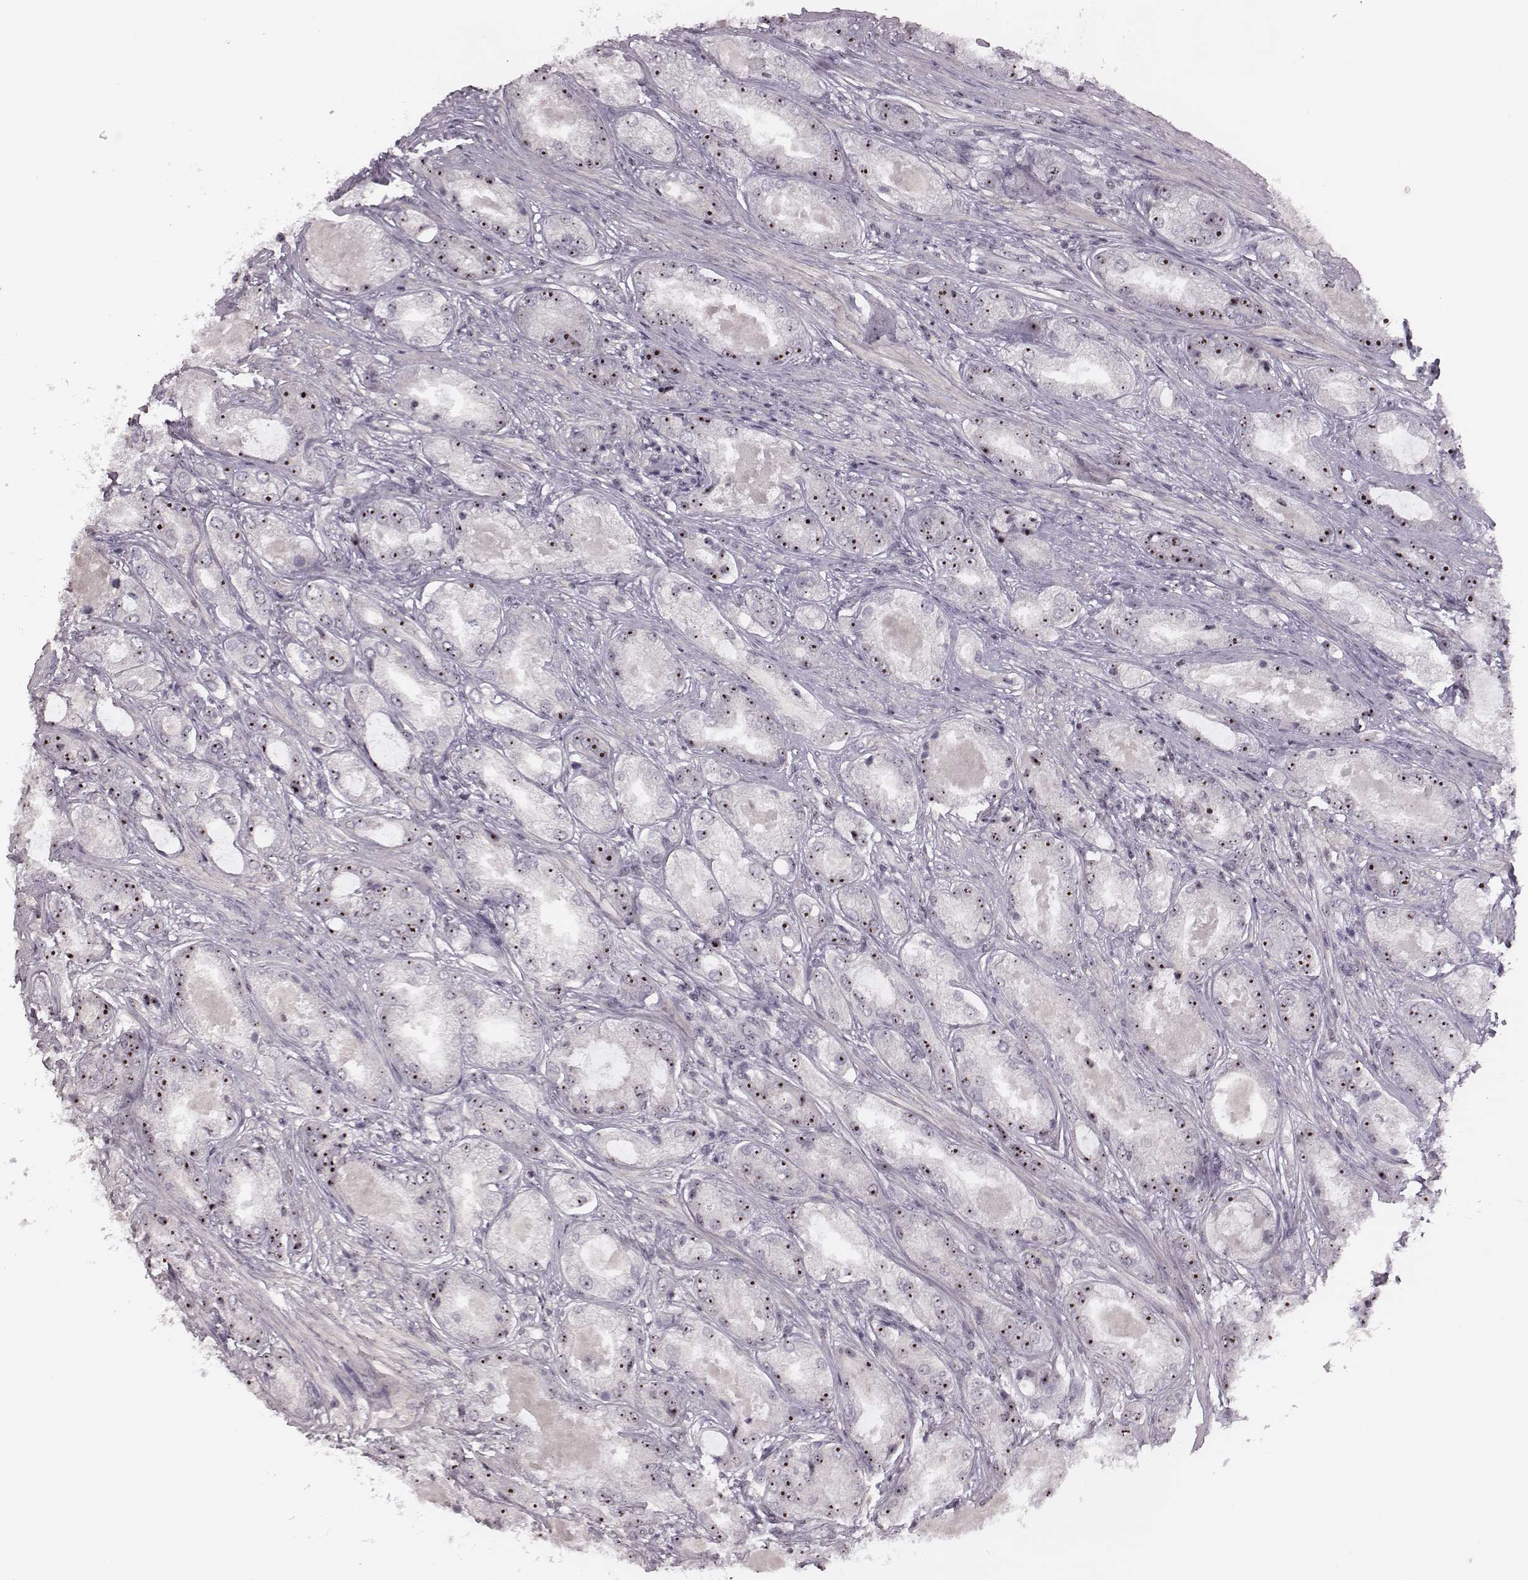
{"staining": {"intensity": "moderate", "quantity": ">75%", "location": "nuclear"}, "tissue": "prostate cancer", "cell_type": "Tumor cells", "image_type": "cancer", "snomed": [{"axis": "morphology", "description": "Adenocarcinoma, Low grade"}, {"axis": "topography", "description": "Prostate"}], "caption": "Immunohistochemical staining of human prostate cancer demonstrates moderate nuclear protein positivity in approximately >75% of tumor cells.", "gene": "NOP56", "patient": {"sex": "male", "age": 68}}